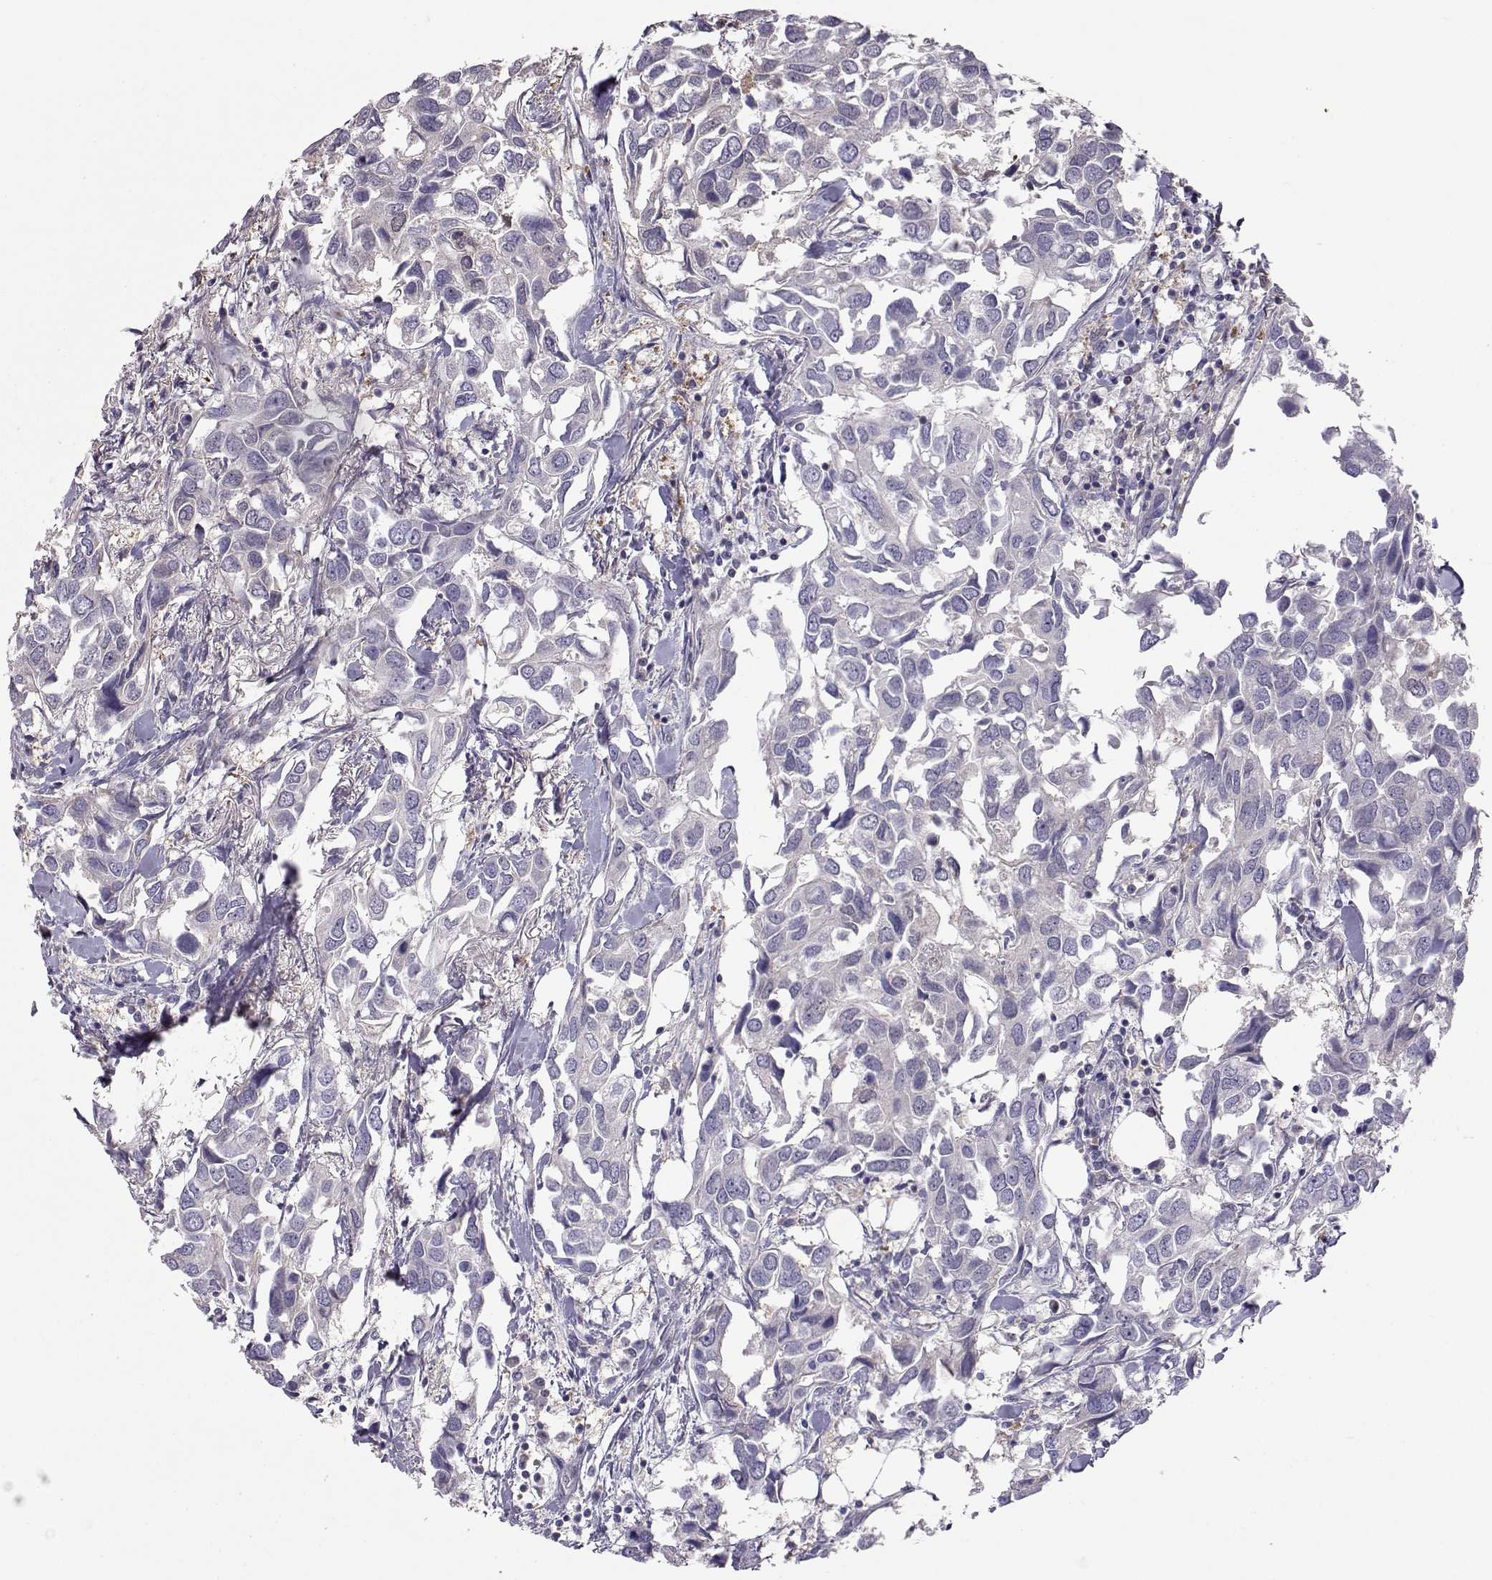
{"staining": {"intensity": "negative", "quantity": "none", "location": "none"}, "tissue": "breast cancer", "cell_type": "Tumor cells", "image_type": "cancer", "snomed": [{"axis": "morphology", "description": "Duct carcinoma"}, {"axis": "topography", "description": "Breast"}], "caption": "IHC image of neoplastic tissue: human breast intraductal carcinoma stained with DAB displays no significant protein expression in tumor cells.", "gene": "NCAM2", "patient": {"sex": "female", "age": 83}}